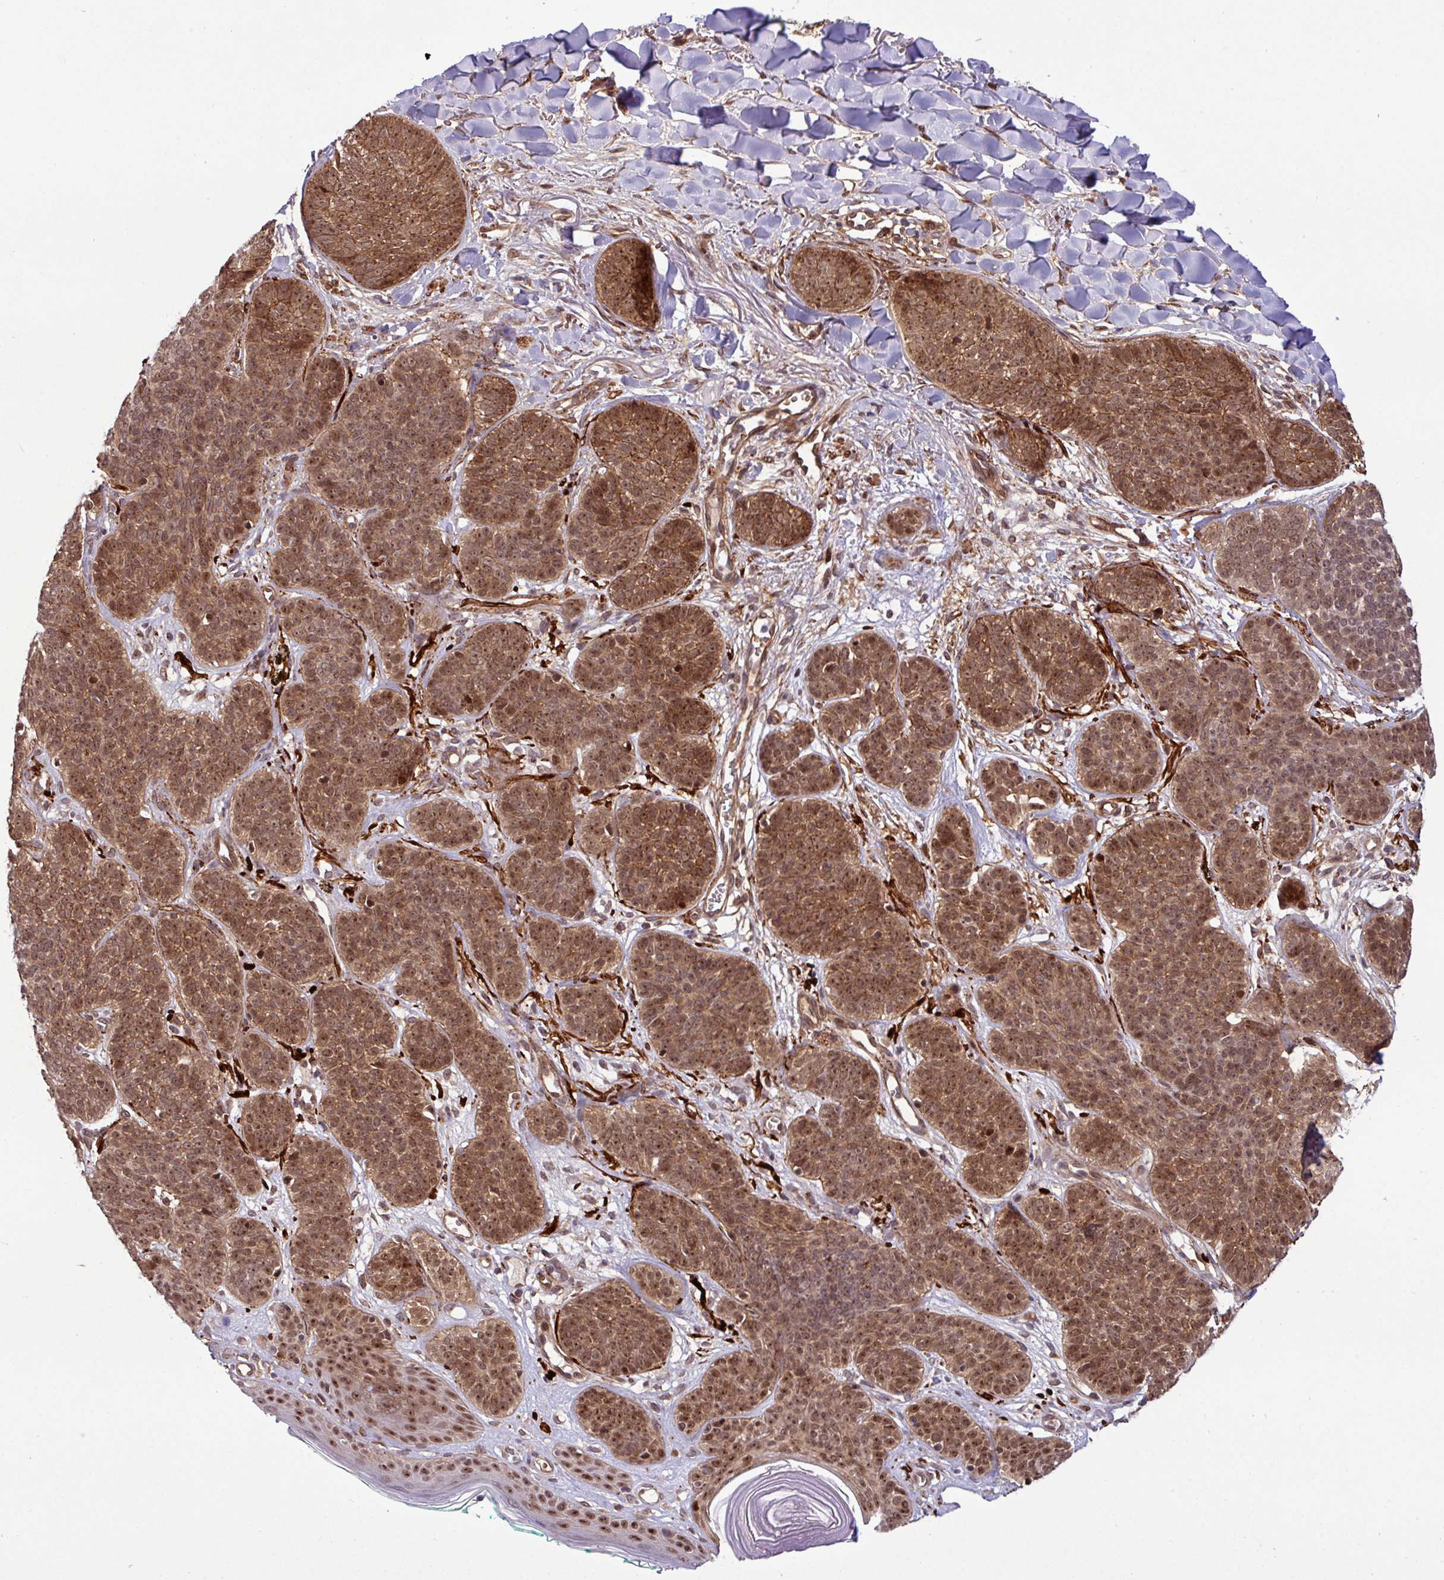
{"staining": {"intensity": "moderate", "quantity": ">75%", "location": "cytoplasmic/membranous,nuclear"}, "tissue": "skin cancer", "cell_type": "Tumor cells", "image_type": "cancer", "snomed": [{"axis": "morphology", "description": "Basal cell carcinoma"}, {"axis": "topography", "description": "Skin"}, {"axis": "topography", "description": "Skin of neck"}, {"axis": "topography", "description": "Skin of shoulder"}, {"axis": "topography", "description": "Skin of back"}], "caption": "Moderate cytoplasmic/membranous and nuclear protein positivity is seen in approximately >75% of tumor cells in skin cancer.", "gene": "C7orf50", "patient": {"sex": "male", "age": 80}}